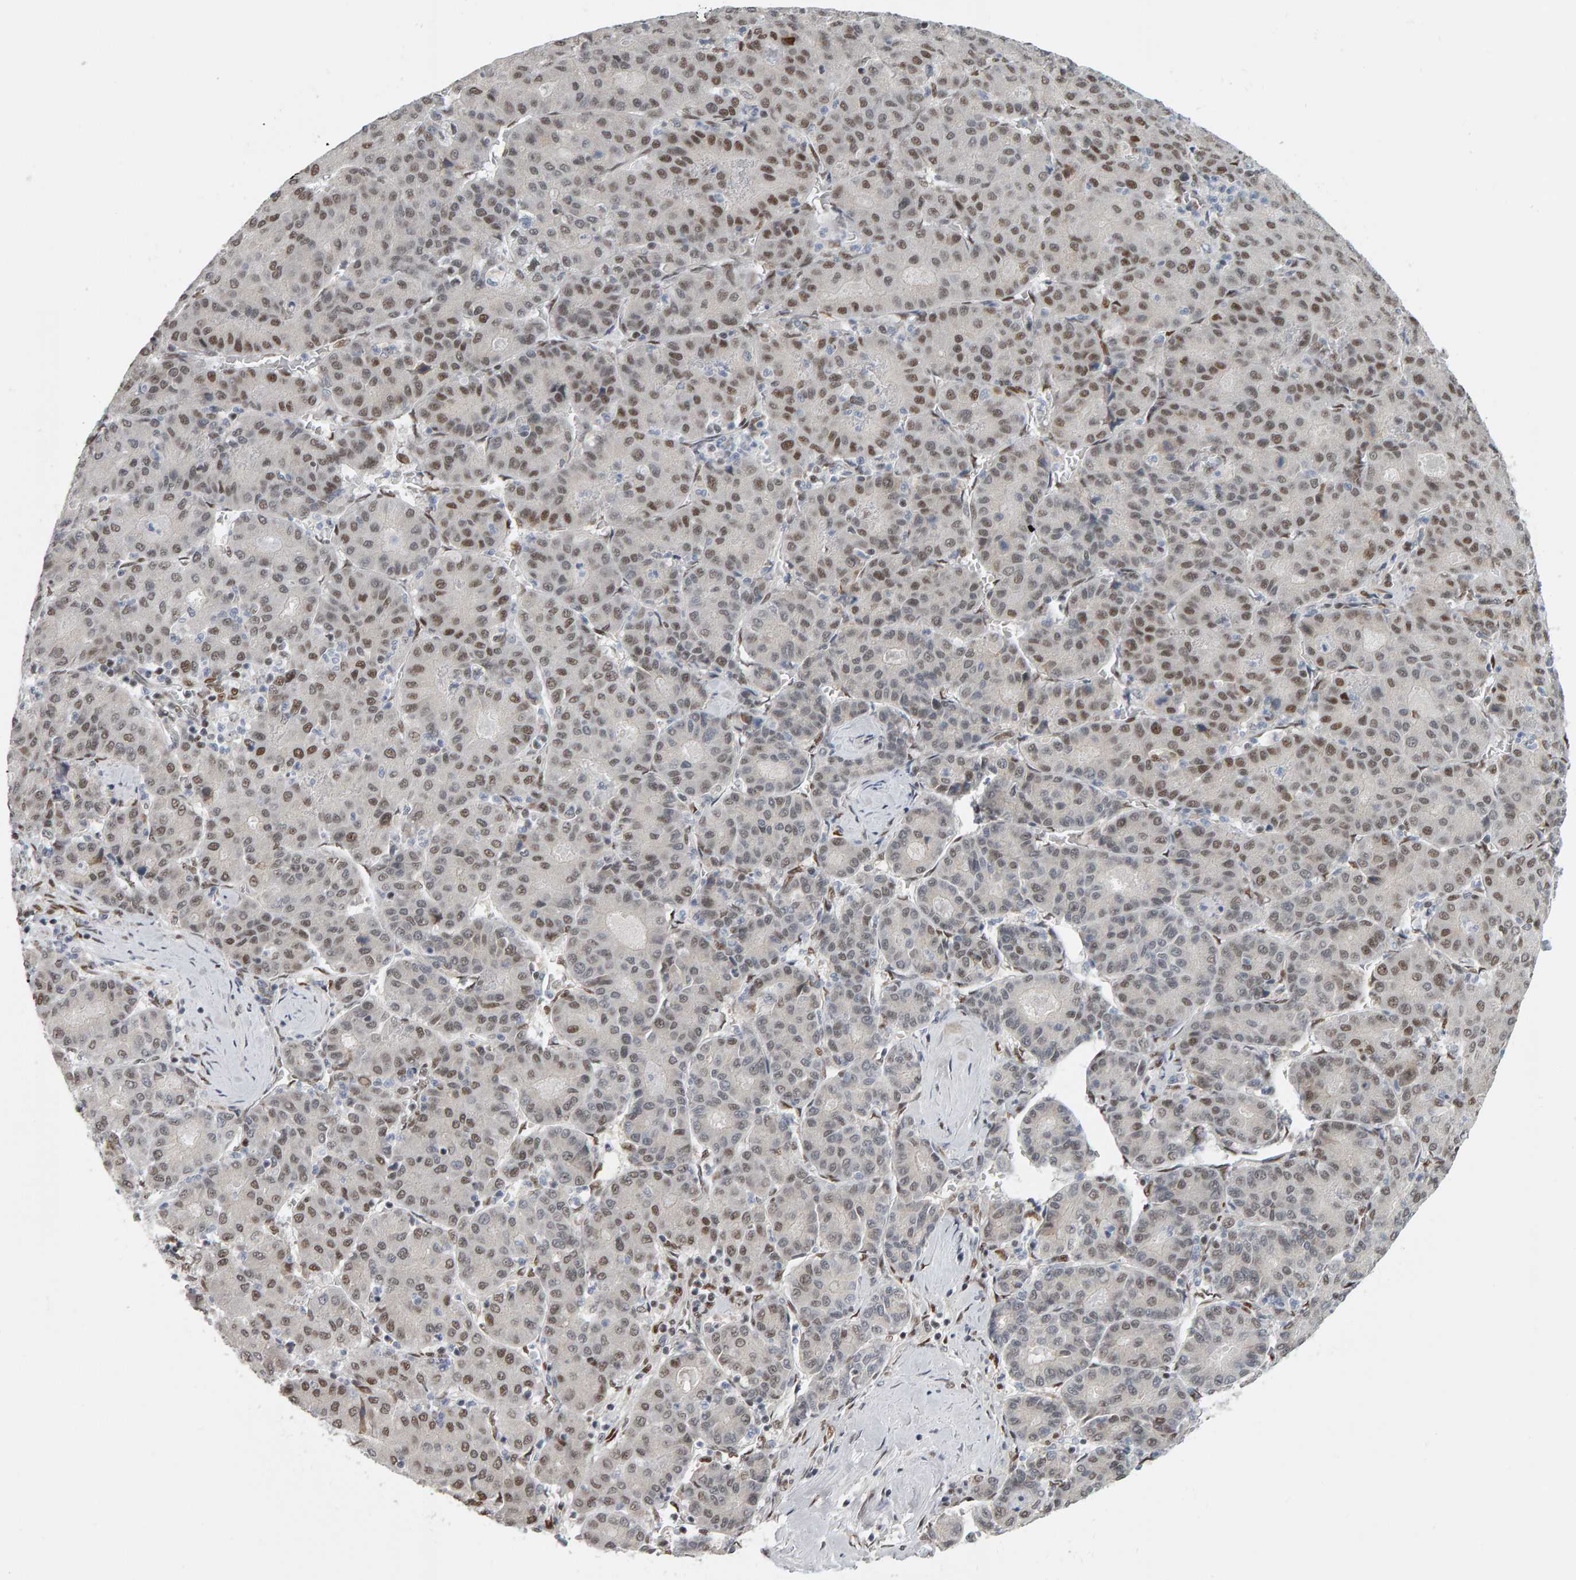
{"staining": {"intensity": "moderate", "quantity": ">75%", "location": "nuclear"}, "tissue": "liver cancer", "cell_type": "Tumor cells", "image_type": "cancer", "snomed": [{"axis": "morphology", "description": "Carcinoma, Hepatocellular, NOS"}, {"axis": "topography", "description": "Liver"}], "caption": "There is medium levels of moderate nuclear staining in tumor cells of liver hepatocellular carcinoma, as demonstrated by immunohistochemical staining (brown color).", "gene": "ATF7IP", "patient": {"sex": "male", "age": 65}}